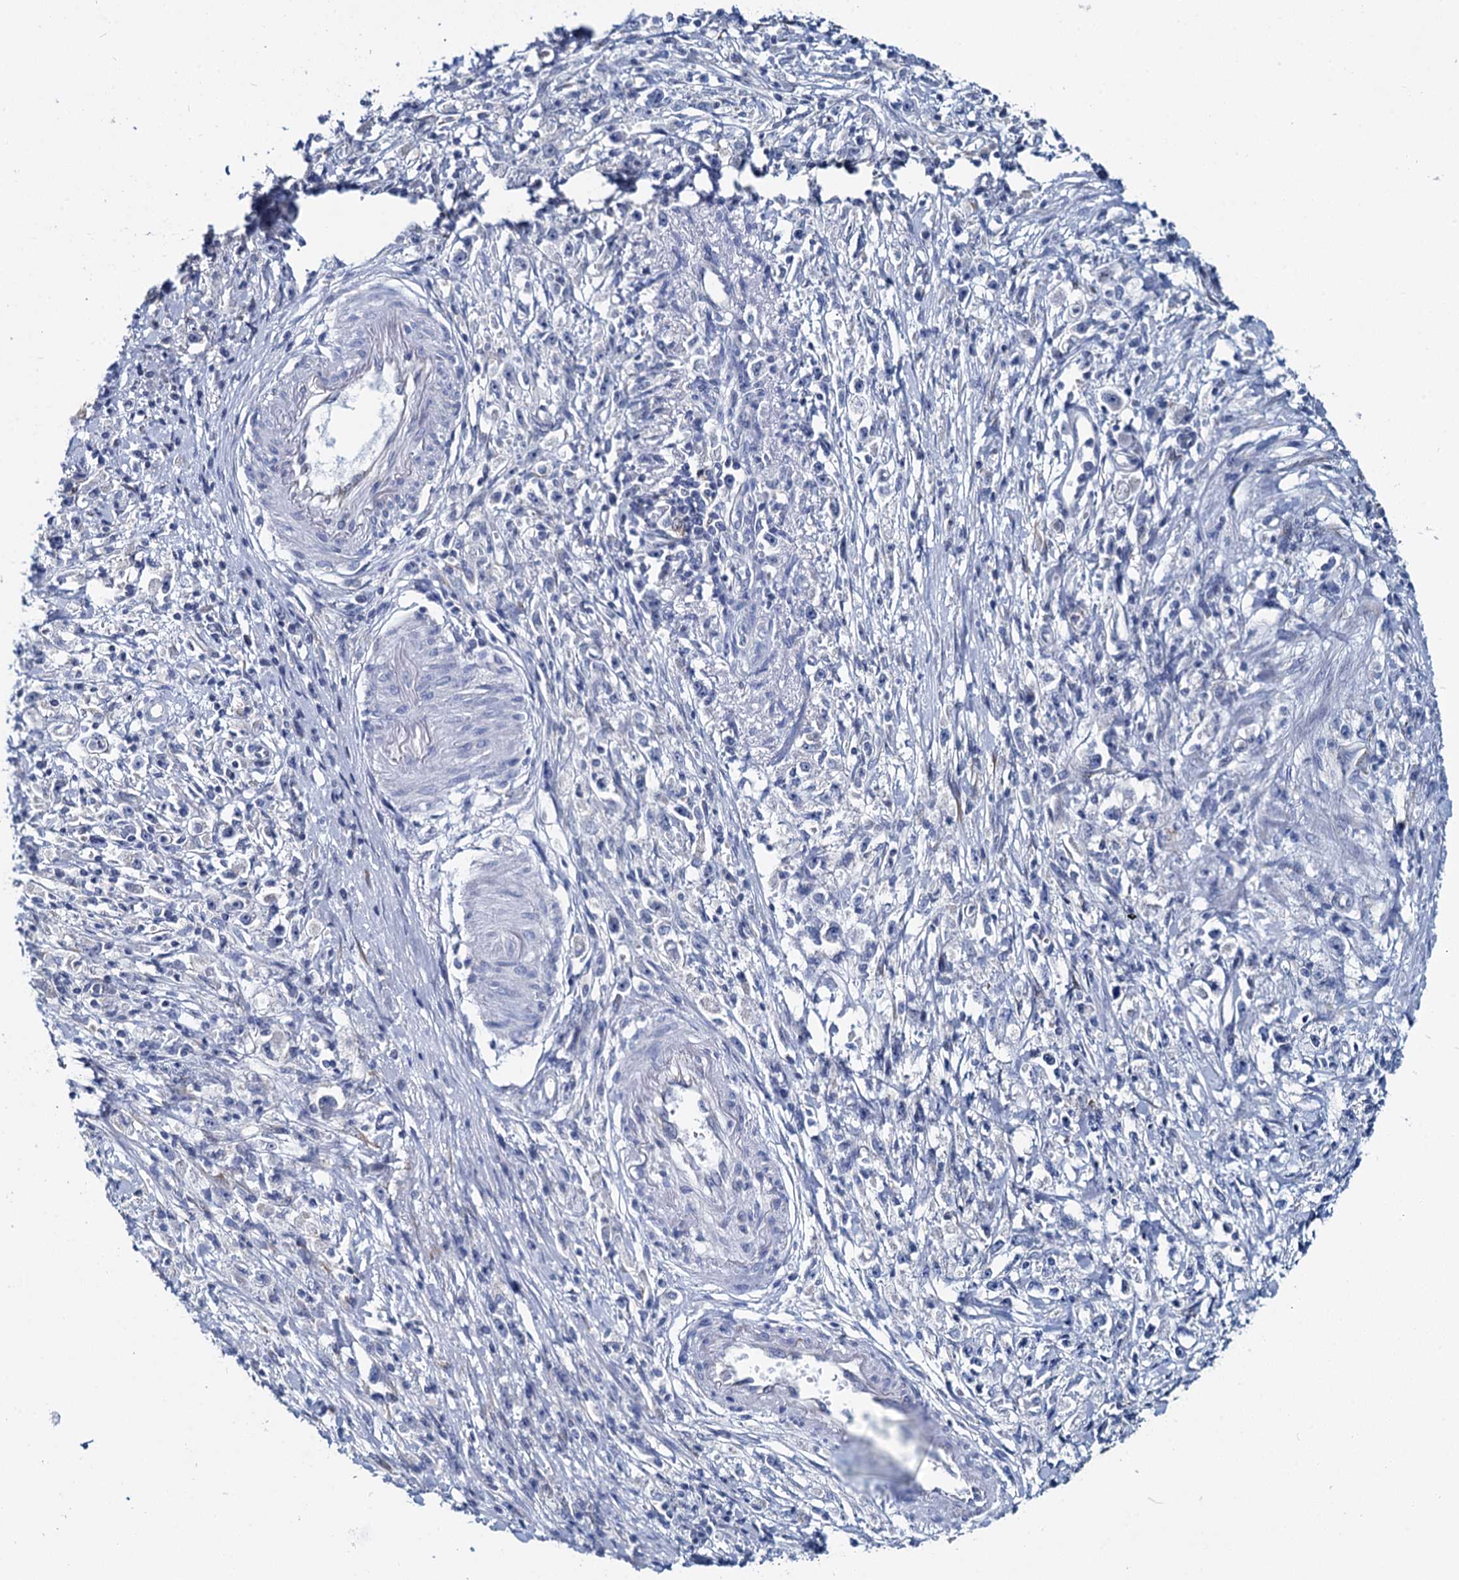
{"staining": {"intensity": "negative", "quantity": "none", "location": "none"}, "tissue": "stomach cancer", "cell_type": "Tumor cells", "image_type": "cancer", "snomed": [{"axis": "morphology", "description": "Adenocarcinoma, NOS"}, {"axis": "topography", "description": "Stomach"}], "caption": "High magnification brightfield microscopy of stomach adenocarcinoma stained with DAB (3,3'-diaminobenzidine) (brown) and counterstained with hematoxylin (blue): tumor cells show no significant positivity.", "gene": "MIOX", "patient": {"sex": "female", "age": 59}}